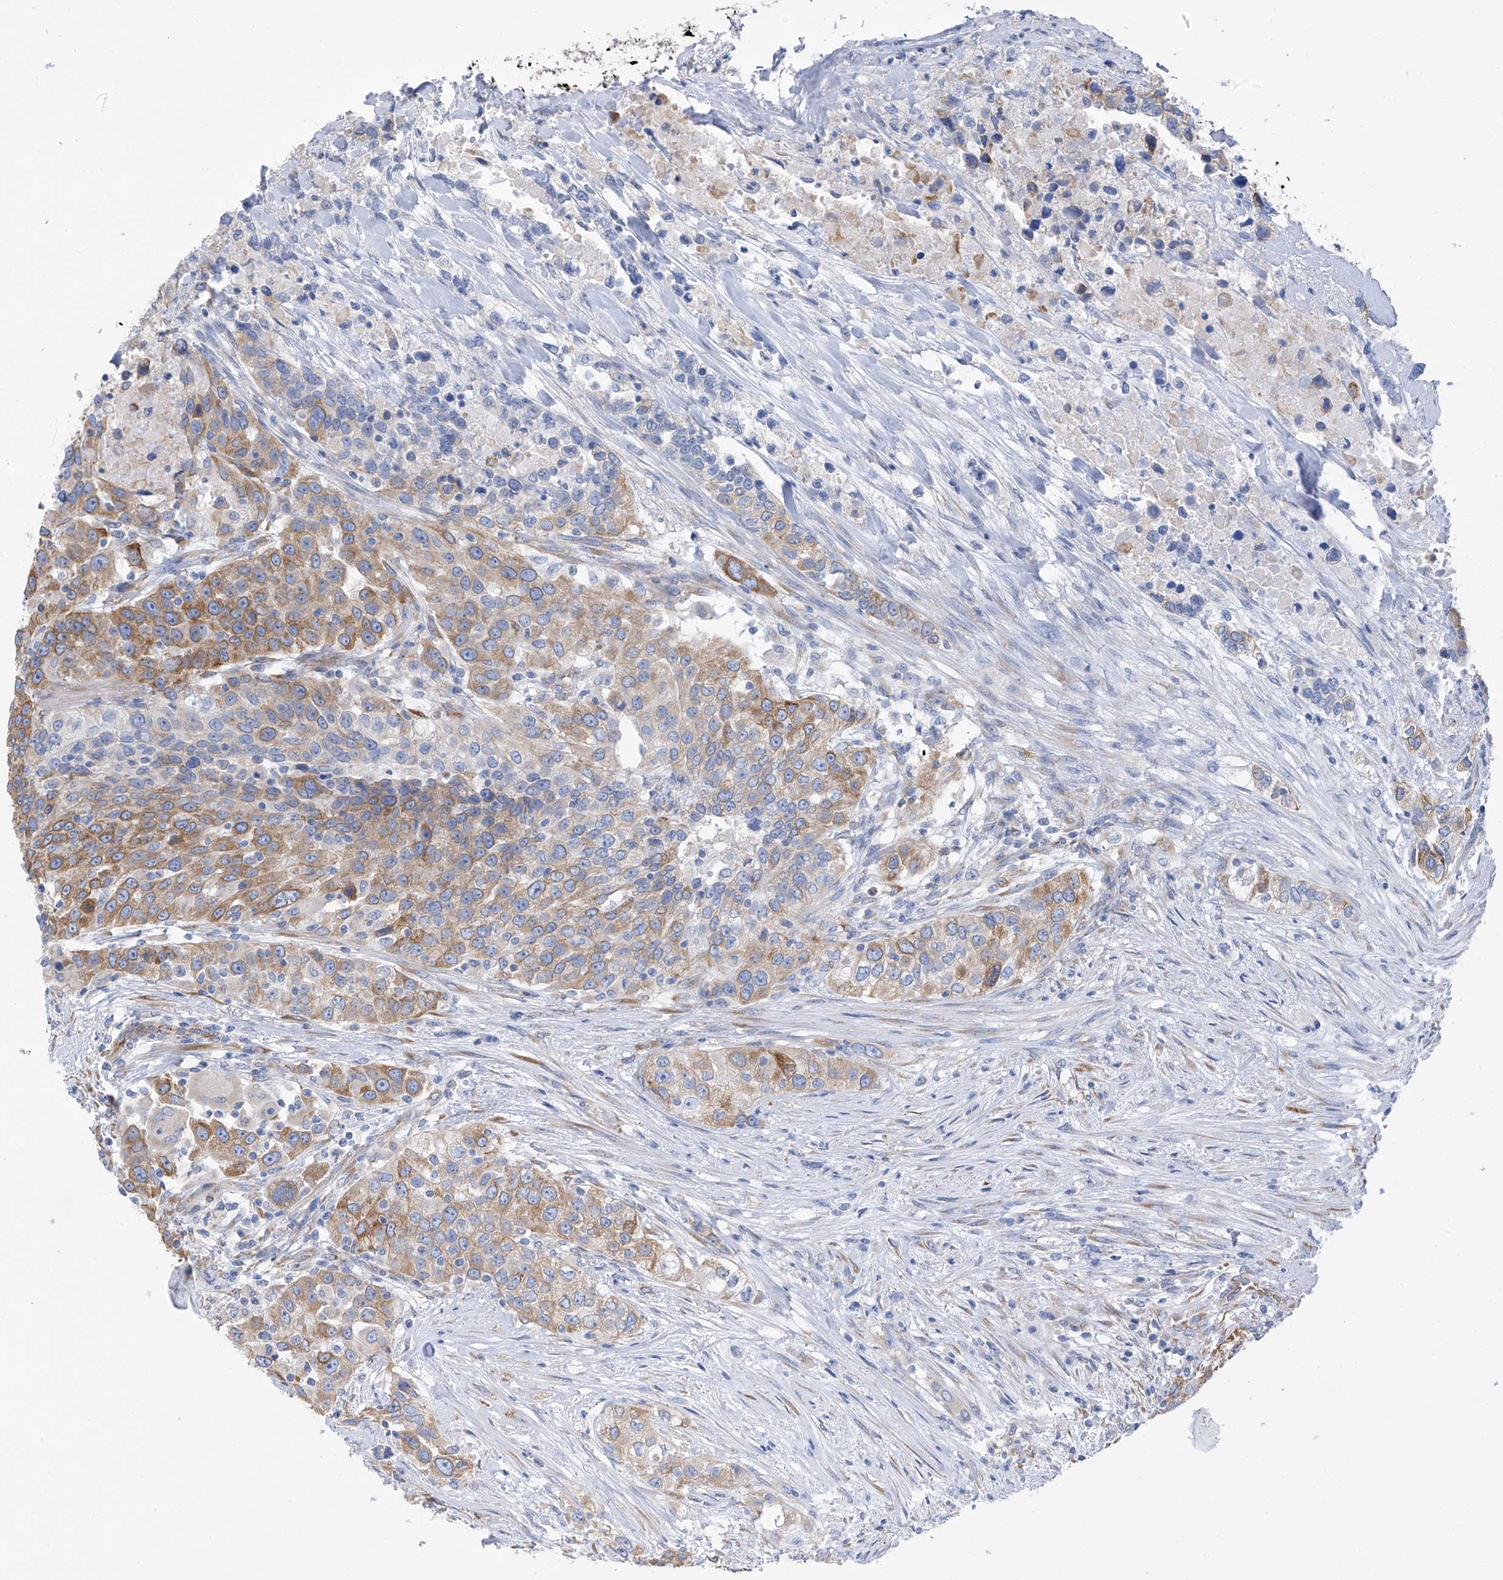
{"staining": {"intensity": "moderate", "quantity": ">75%", "location": "cytoplasmic/membranous"}, "tissue": "urothelial cancer", "cell_type": "Tumor cells", "image_type": "cancer", "snomed": [{"axis": "morphology", "description": "Urothelial carcinoma, High grade"}, {"axis": "topography", "description": "Urinary bladder"}], "caption": "Human urothelial cancer stained with a brown dye displays moderate cytoplasmic/membranous positive staining in about >75% of tumor cells.", "gene": "RCN2", "patient": {"sex": "female", "age": 80}}